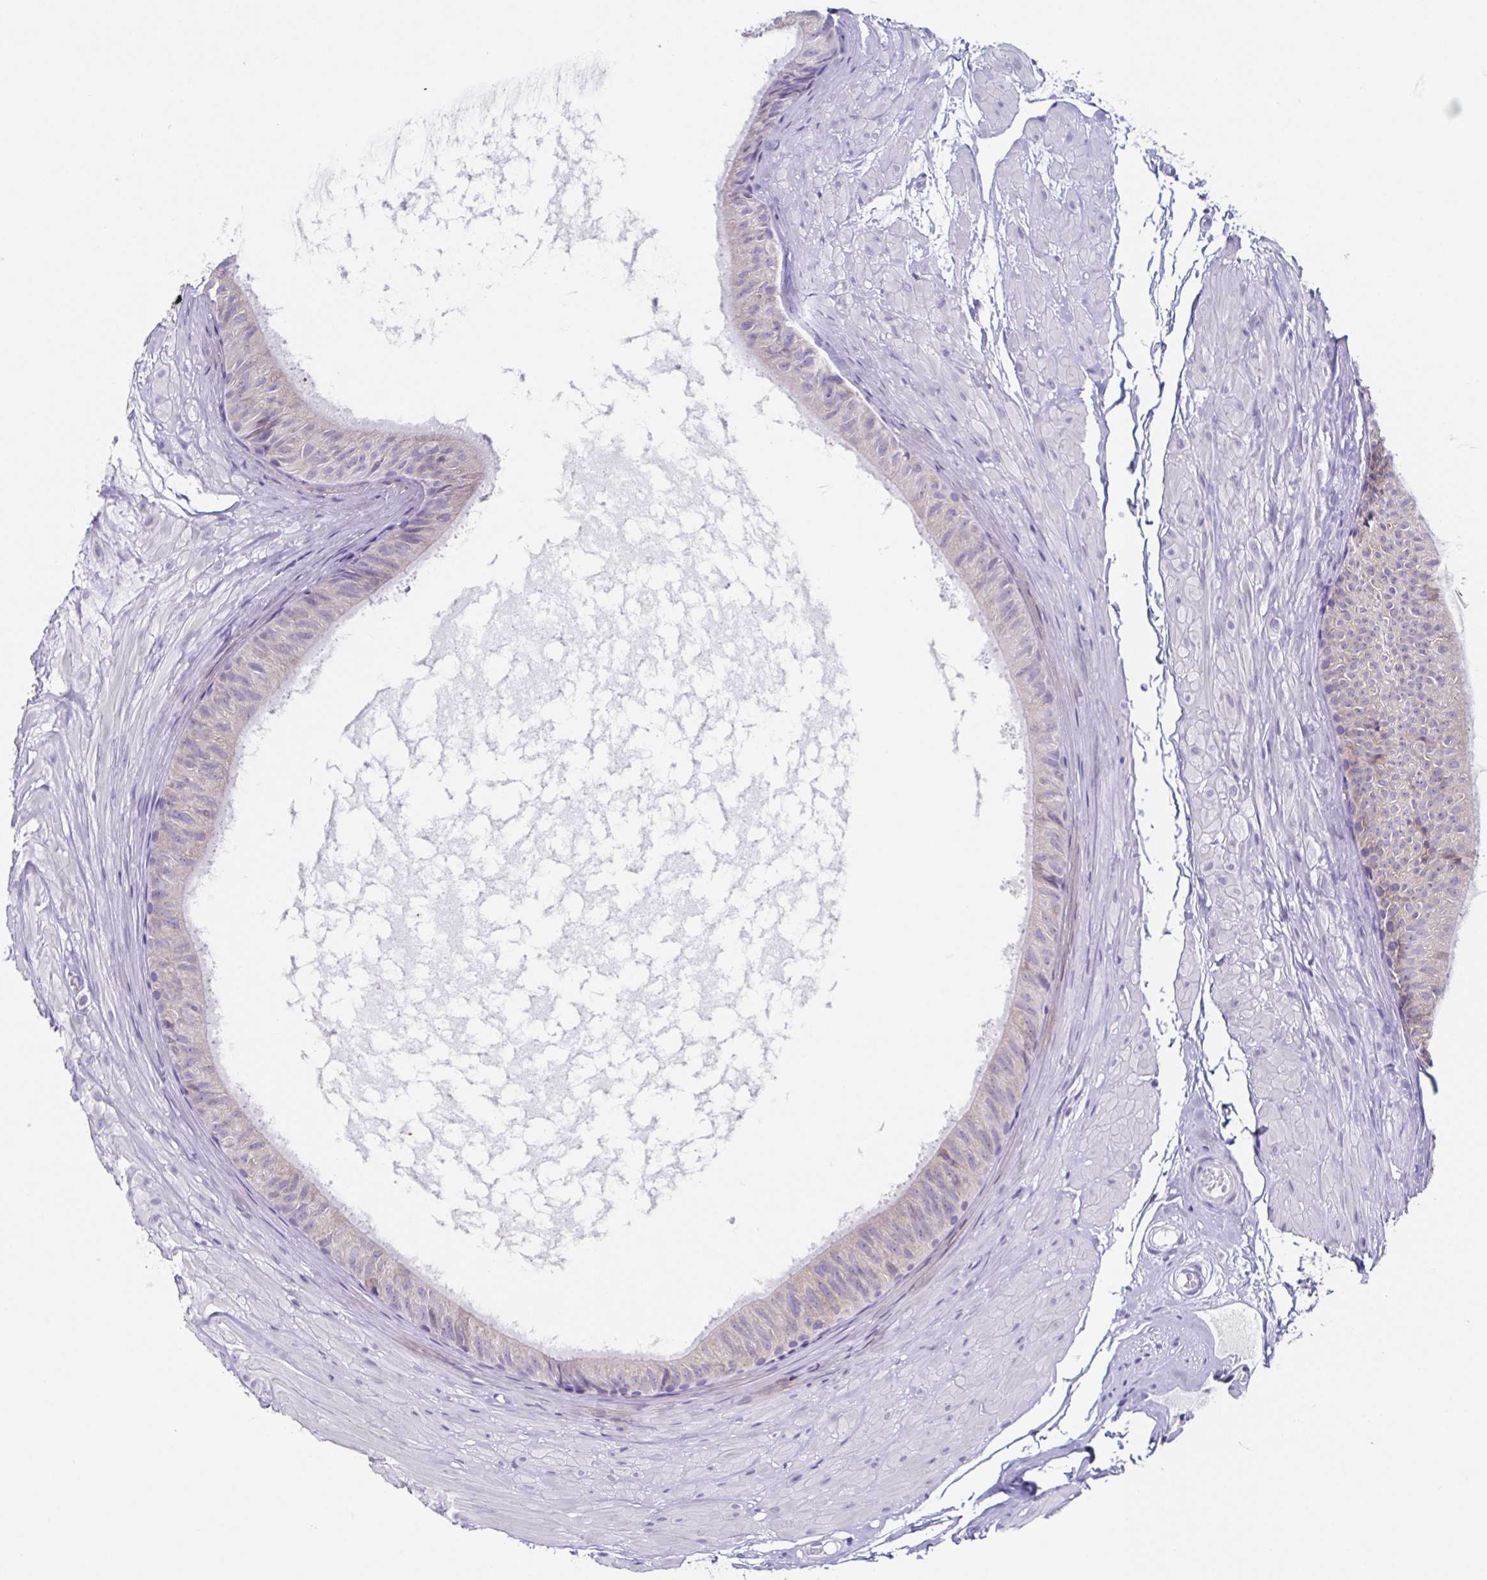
{"staining": {"intensity": "weak", "quantity": "<25%", "location": "cytoplasmic/membranous"}, "tissue": "epididymis", "cell_type": "Glandular cells", "image_type": "normal", "snomed": [{"axis": "morphology", "description": "Normal tissue, NOS"}, {"axis": "topography", "description": "Epididymis"}], "caption": "A high-resolution micrograph shows immunohistochemistry (IHC) staining of normal epididymis, which displays no significant staining in glandular cells. (Brightfield microscopy of DAB immunohistochemistry at high magnification).", "gene": "RDH11", "patient": {"sex": "male", "age": 33}}